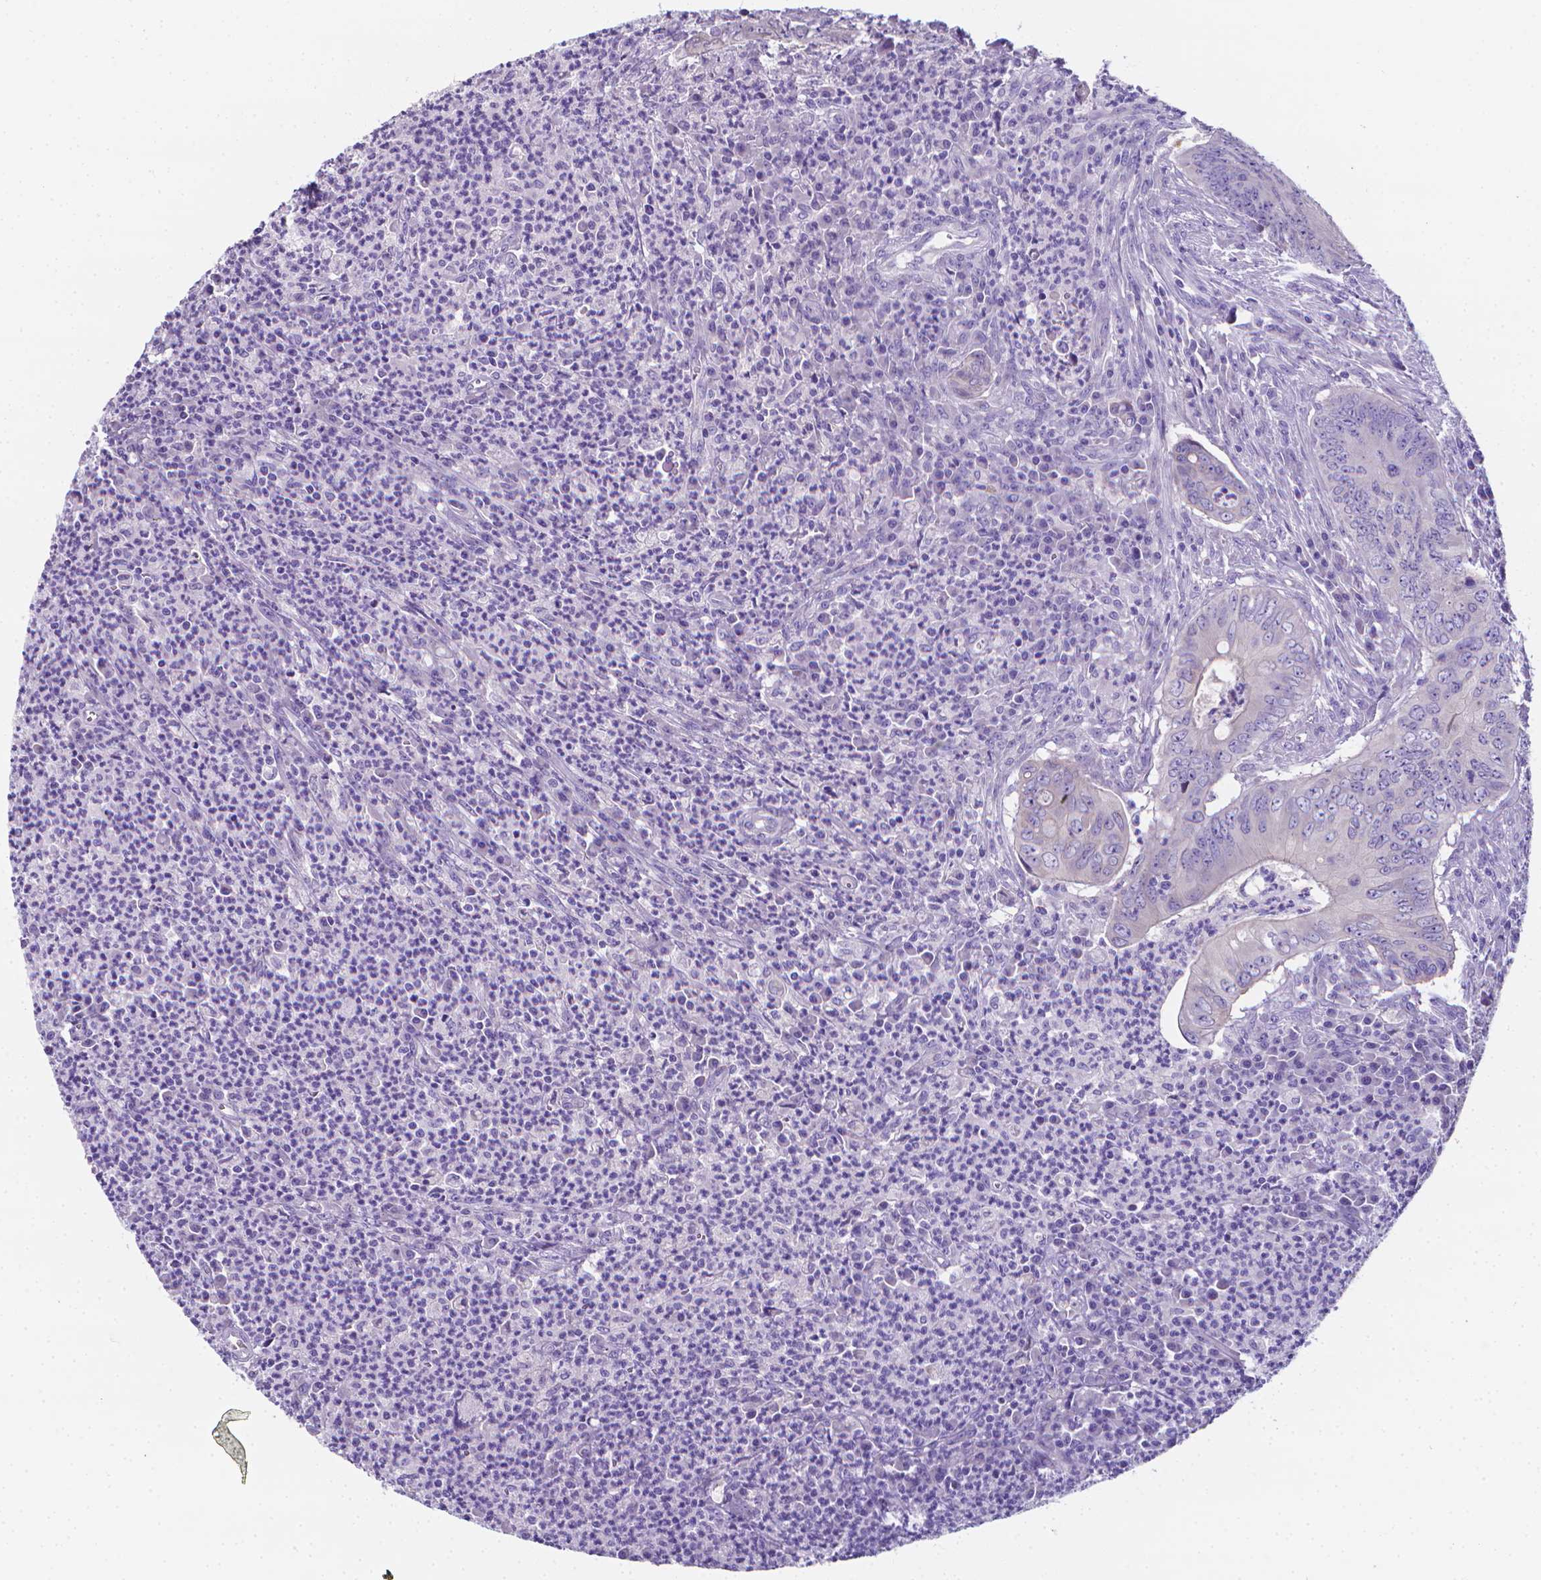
{"staining": {"intensity": "negative", "quantity": "none", "location": "none"}, "tissue": "colorectal cancer", "cell_type": "Tumor cells", "image_type": "cancer", "snomed": [{"axis": "morphology", "description": "Adenocarcinoma, NOS"}, {"axis": "topography", "description": "Colon"}], "caption": "High power microscopy micrograph of an immunohistochemistry (IHC) micrograph of adenocarcinoma (colorectal), revealing no significant positivity in tumor cells. (DAB IHC, high magnification).", "gene": "LRRC73", "patient": {"sex": "female", "age": 74}}